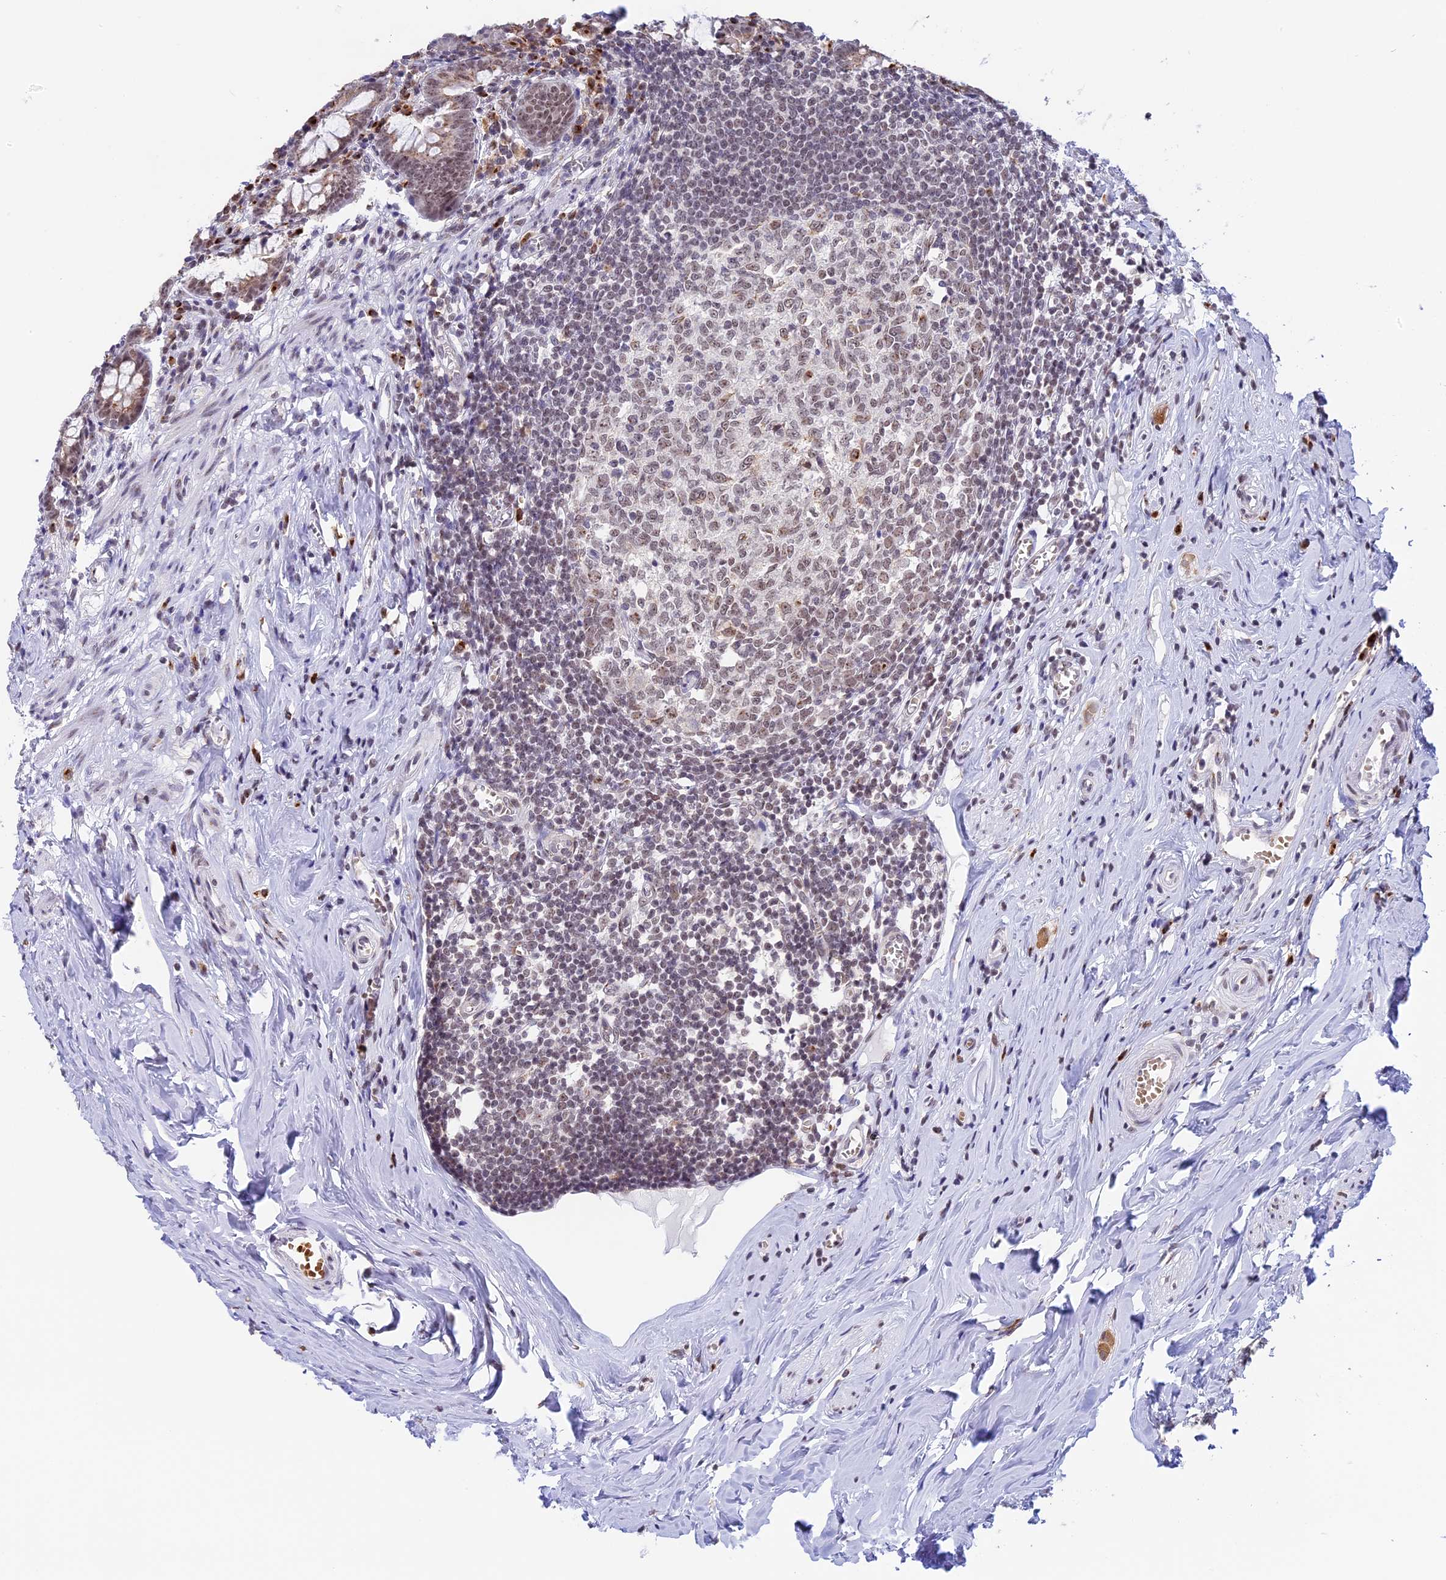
{"staining": {"intensity": "moderate", "quantity": "25%-75%", "location": "cytoplasmic/membranous,nuclear"}, "tissue": "appendix", "cell_type": "Glandular cells", "image_type": "normal", "snomed": [{"axis": "morphology", "description": "Normal tissue, NOS"}, {"axis": "topography", "description": "Appendix"}], "caption": "Protein analysis of normal appendix displays moderate cytoplasmic/membranous,nuclear positivity in approximately 25%-75% of glandular cells. (brown staining indicates protein expression, while blue staining denotes nuclei).", "gene": "HEATR5B", "patient": {"sex": "female", "age": 51}}